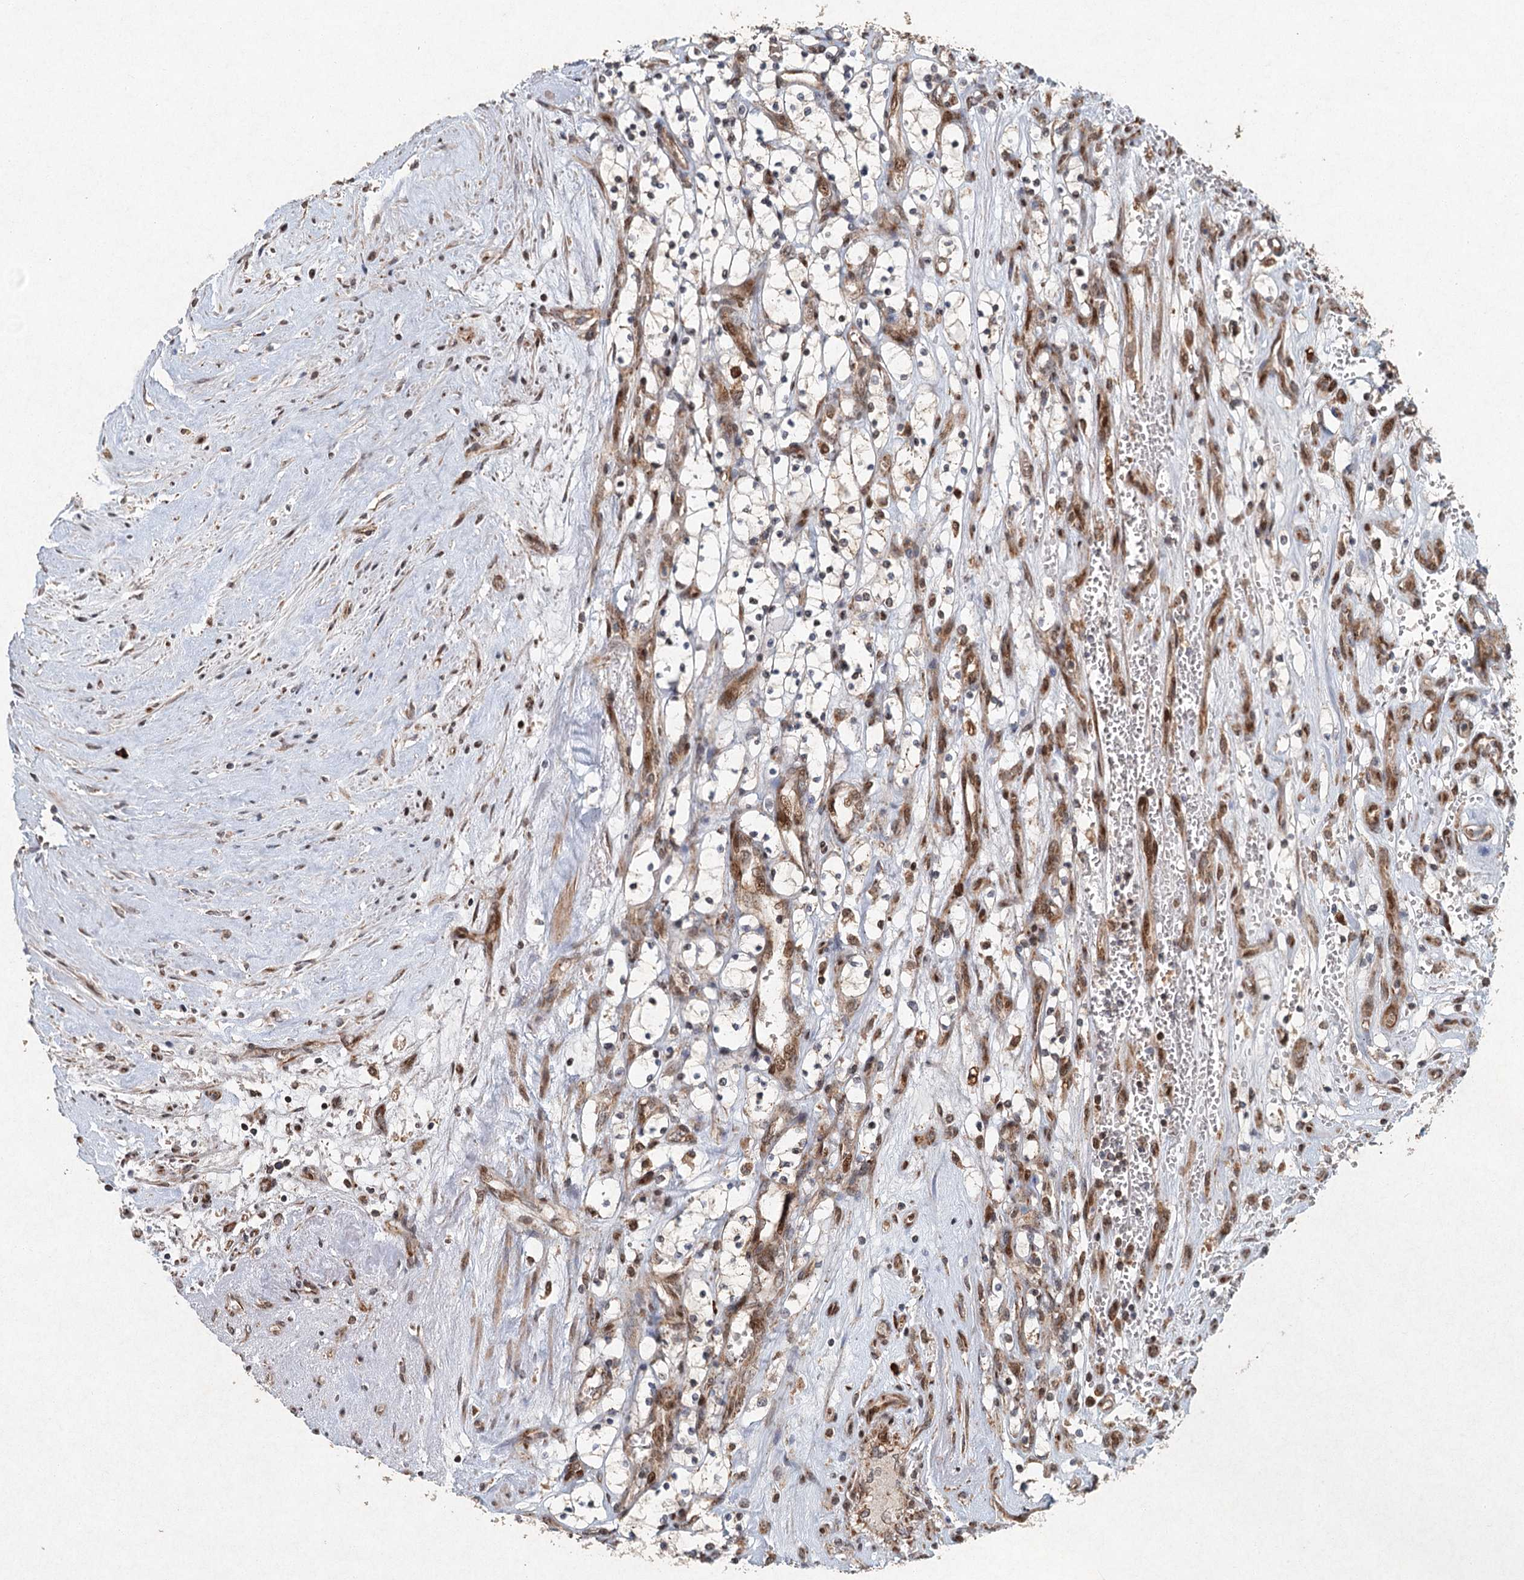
{"staining": {"intensity": "negative", "quantity": "none", "location": "none"}, "tissue": "renal cancer", "cell_type": "Tumor cells", "image_type": "cancer", "snomed": [{"axis": "morphology", "description": "Adenocarcinoma, NOS"}, {"axis": "topography", "description": "Kidney"}], "caption": "DAB (3,3'-diaminobenzidine) immunohistochemical staining of renal cancer demonstrates no significant positivity in tumor cells. The staining was performed using DAB to visualize the protein expression in brown, while the nuclei were stained in blue with hematoxylin (Magnification: 20x).", "gene": "SRPX2", "patient": {"sex": "female", "age": 69}}